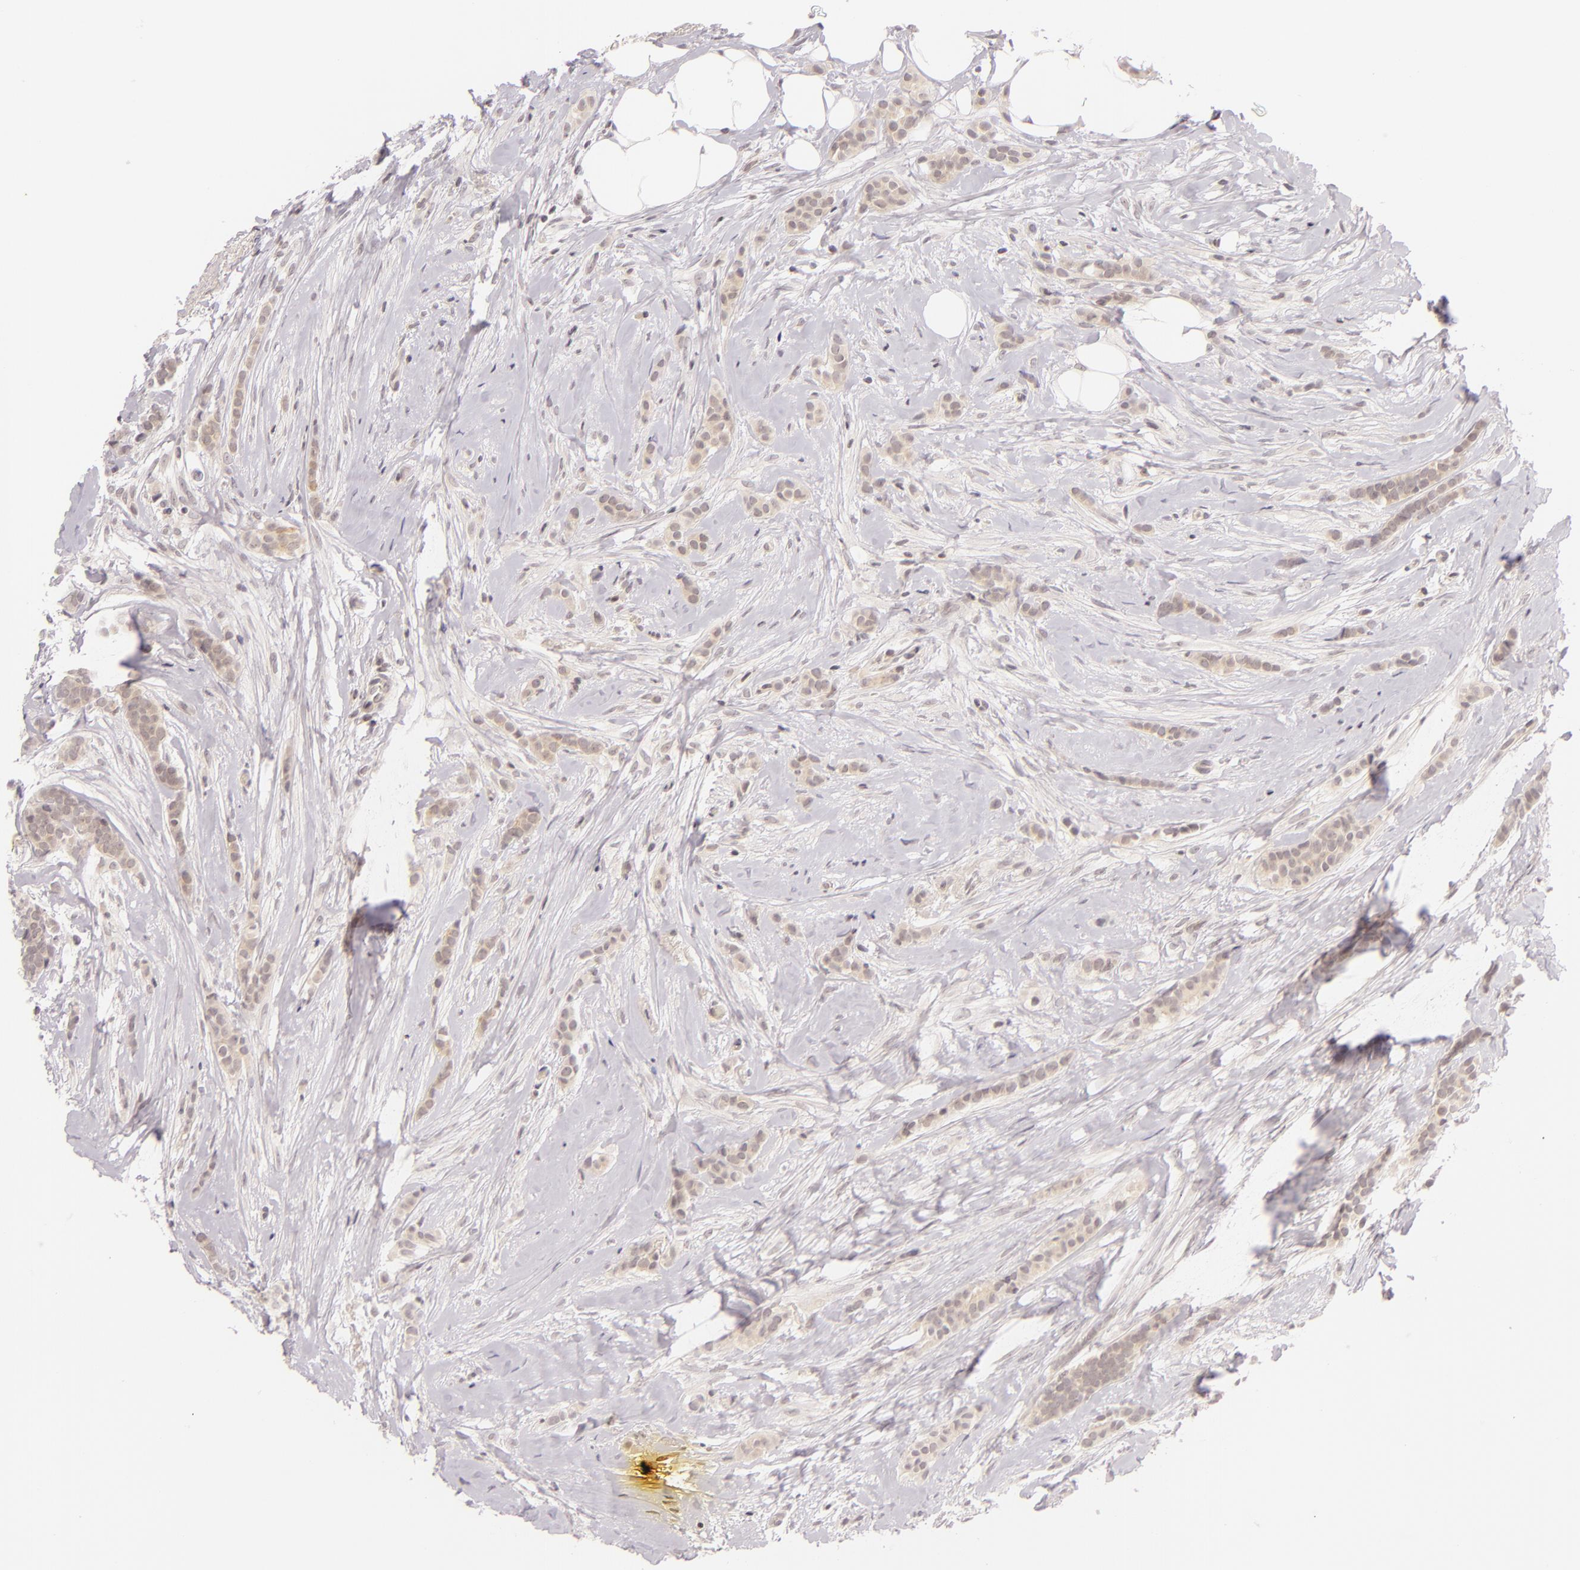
{"staining": {"intensity": "weak", "quantity": ">75%", "location": "cytoplasmic/membranous"}, "tissue": "breast cancer", "cell_type": "Tumor cells", "image_type": "cancer", "snomed": [{"axis": "morphology", "description": "Lobular carcinoma"}, {"axis": "topography", "description": "Breast"}], "caption": "Immunohistochemical staining of lobular carcinoma (breast) reveals weak cytoplasmic/membranous protein expression in approximately >75% of tumor cells.", "gene": "CASP8", "patient": {"sex": "female", "age": 56}}